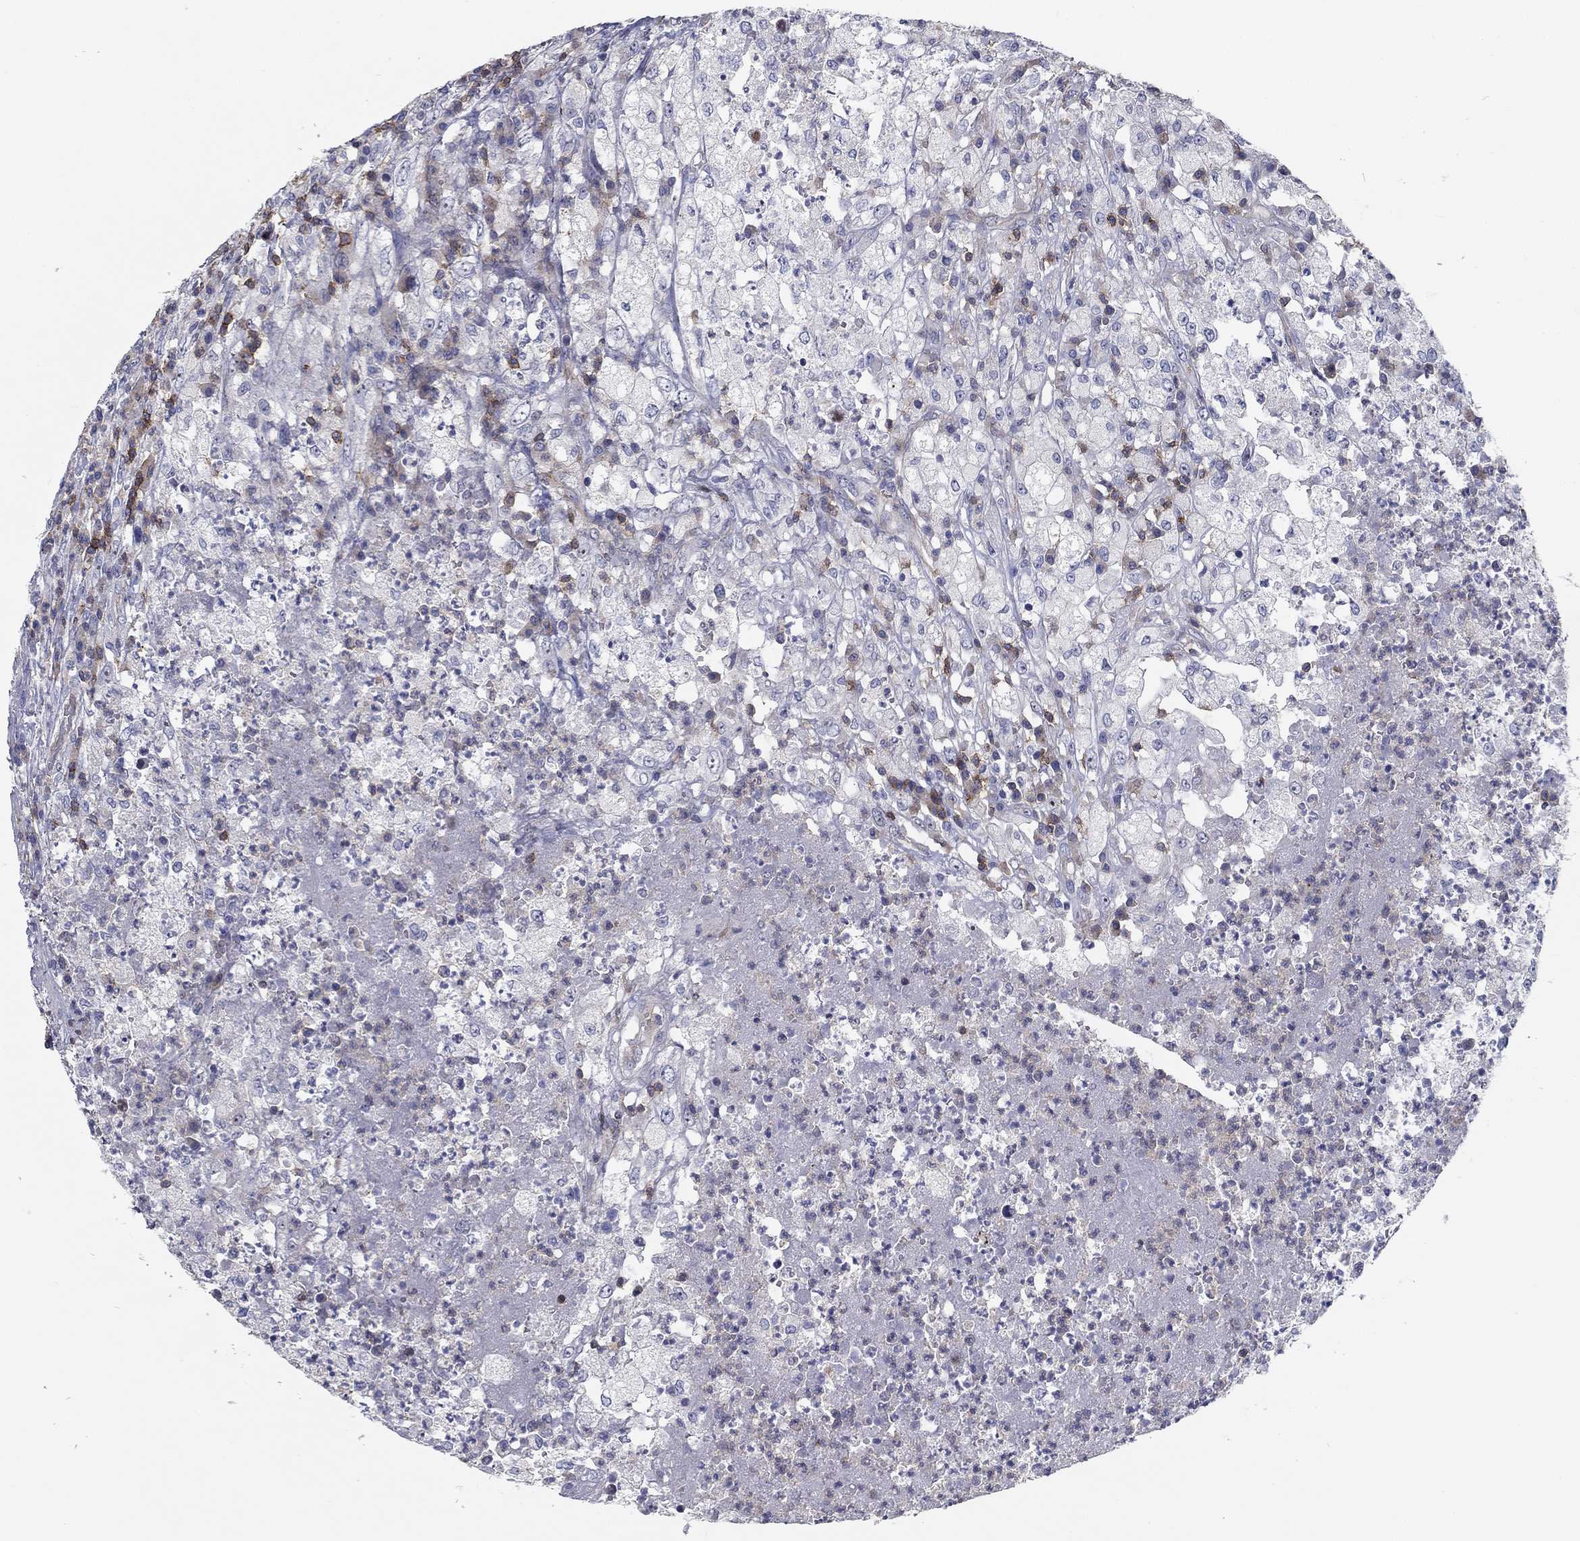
{"staining": {"intensity": "negative", "quantity": "none", "location": "none"}, "tissue": "testis cancer", "cell_type": "Tumor cells", "image_type": "cancer", "snomed": [{"axis": "morphology", "description": "Necrosis, NOS"}, {"axis": "morphology", "description": "Carcinoma, Embryonal, NOS"}, {"axis": "topography", "description": "Testis"}], "caption": "High power microscopy micrograph of an IHC micrograph of testis cancer, revealing no significant staining in tumor cells.", "gene": "SIT1", "patient": {"sex": "male", "age": 19}}